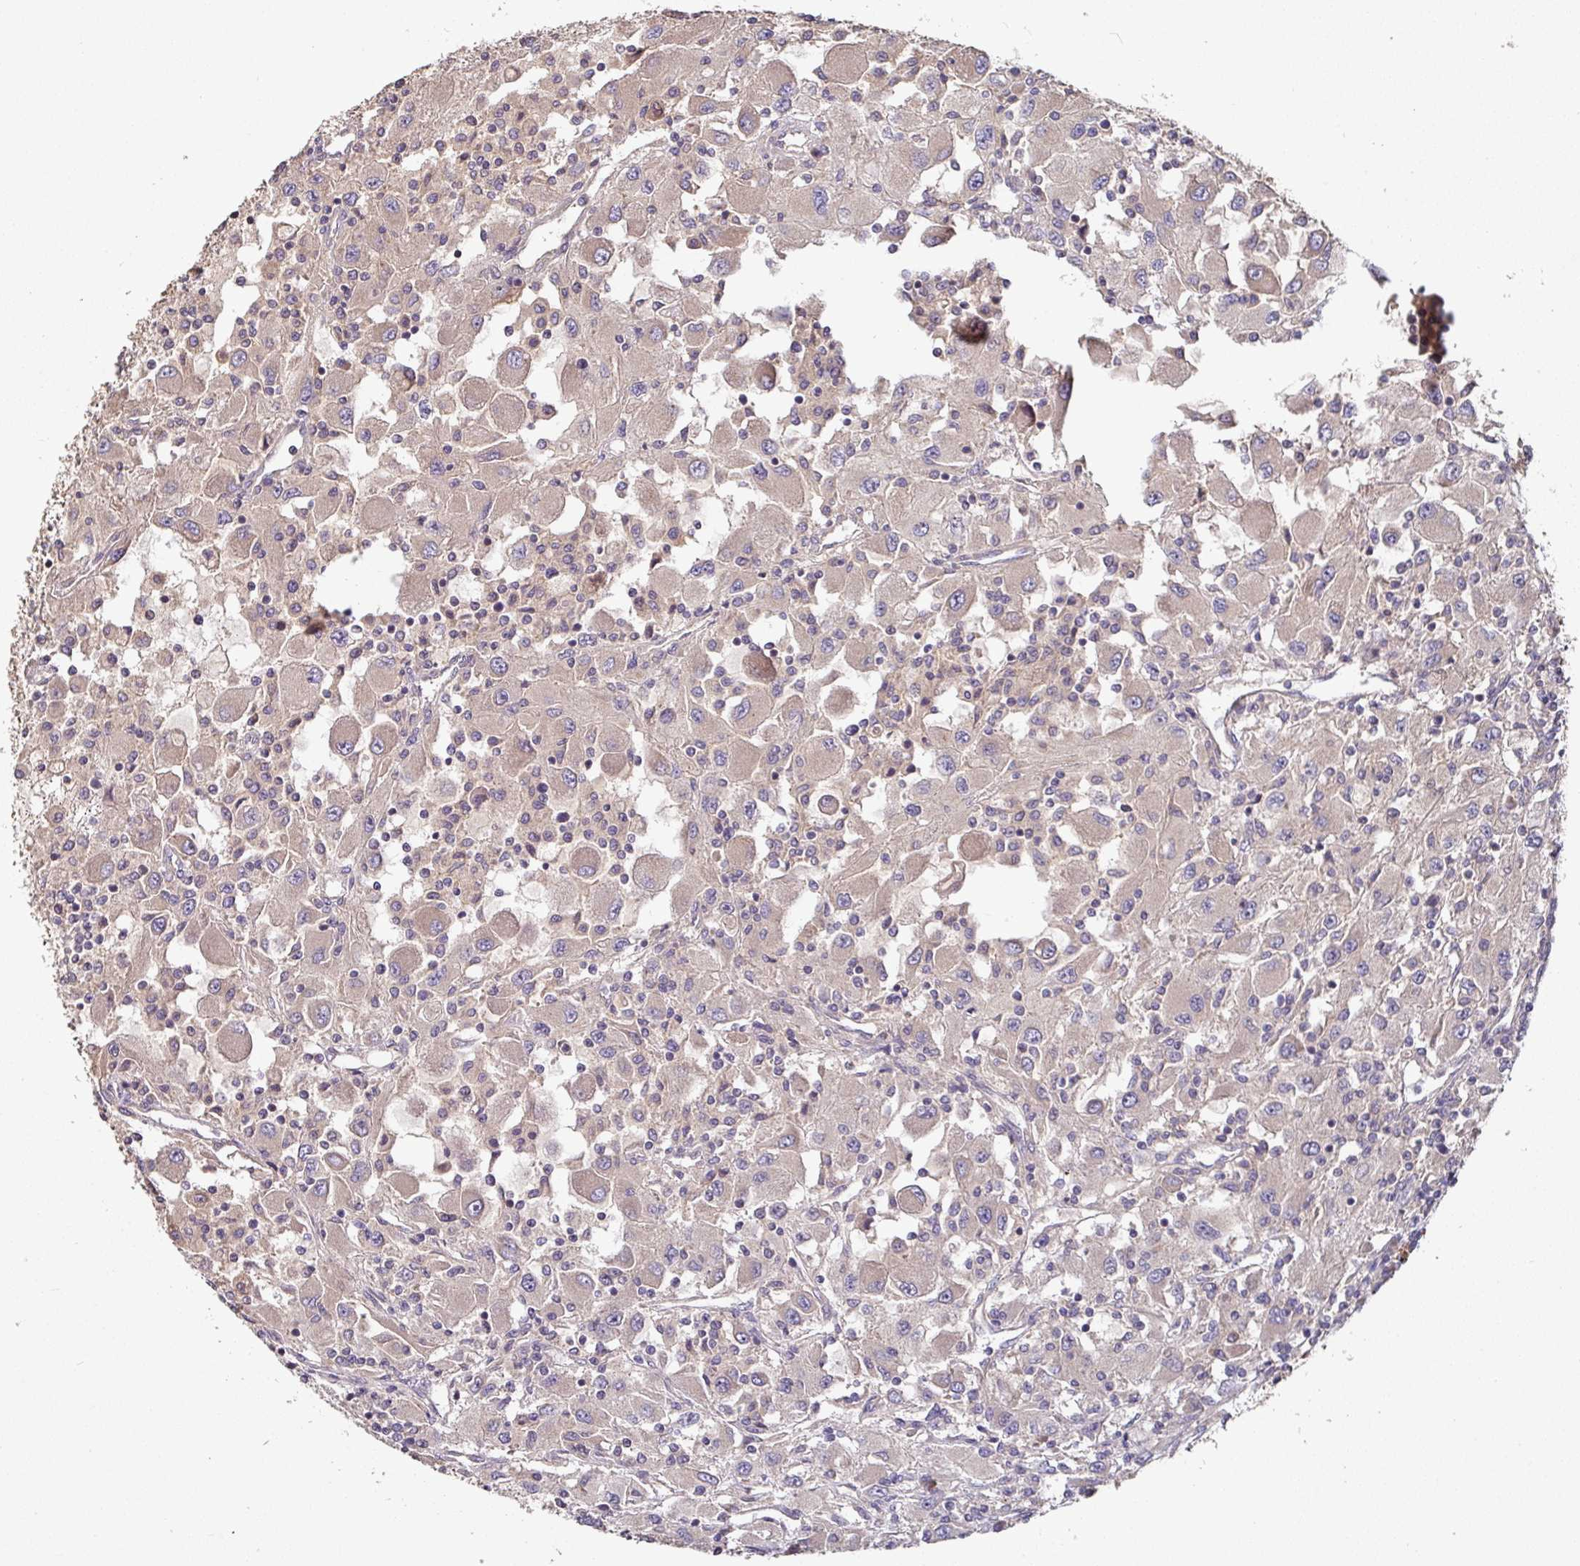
{"staining": {"intensity": "weak", "quantity": "<25%", "location": "cytoplasmic/membranous"}, "tissue": "renal cancer", "cell_type": "Tumor cells", "image_type": "cancer", "snomed": [{"axis": "morphology", "description": "Adenocarcinoma, NOS"}, {"axis": "topography", "description": "Kidney"}], "caption": "Immunohistochemistry image of neoplastic tissue: renal adenocarcinoma stained with DAB reveals no significant protein staining in tumor cells.", "gene": "SIK1", "patient": {"sex": "female", "age": 67}}